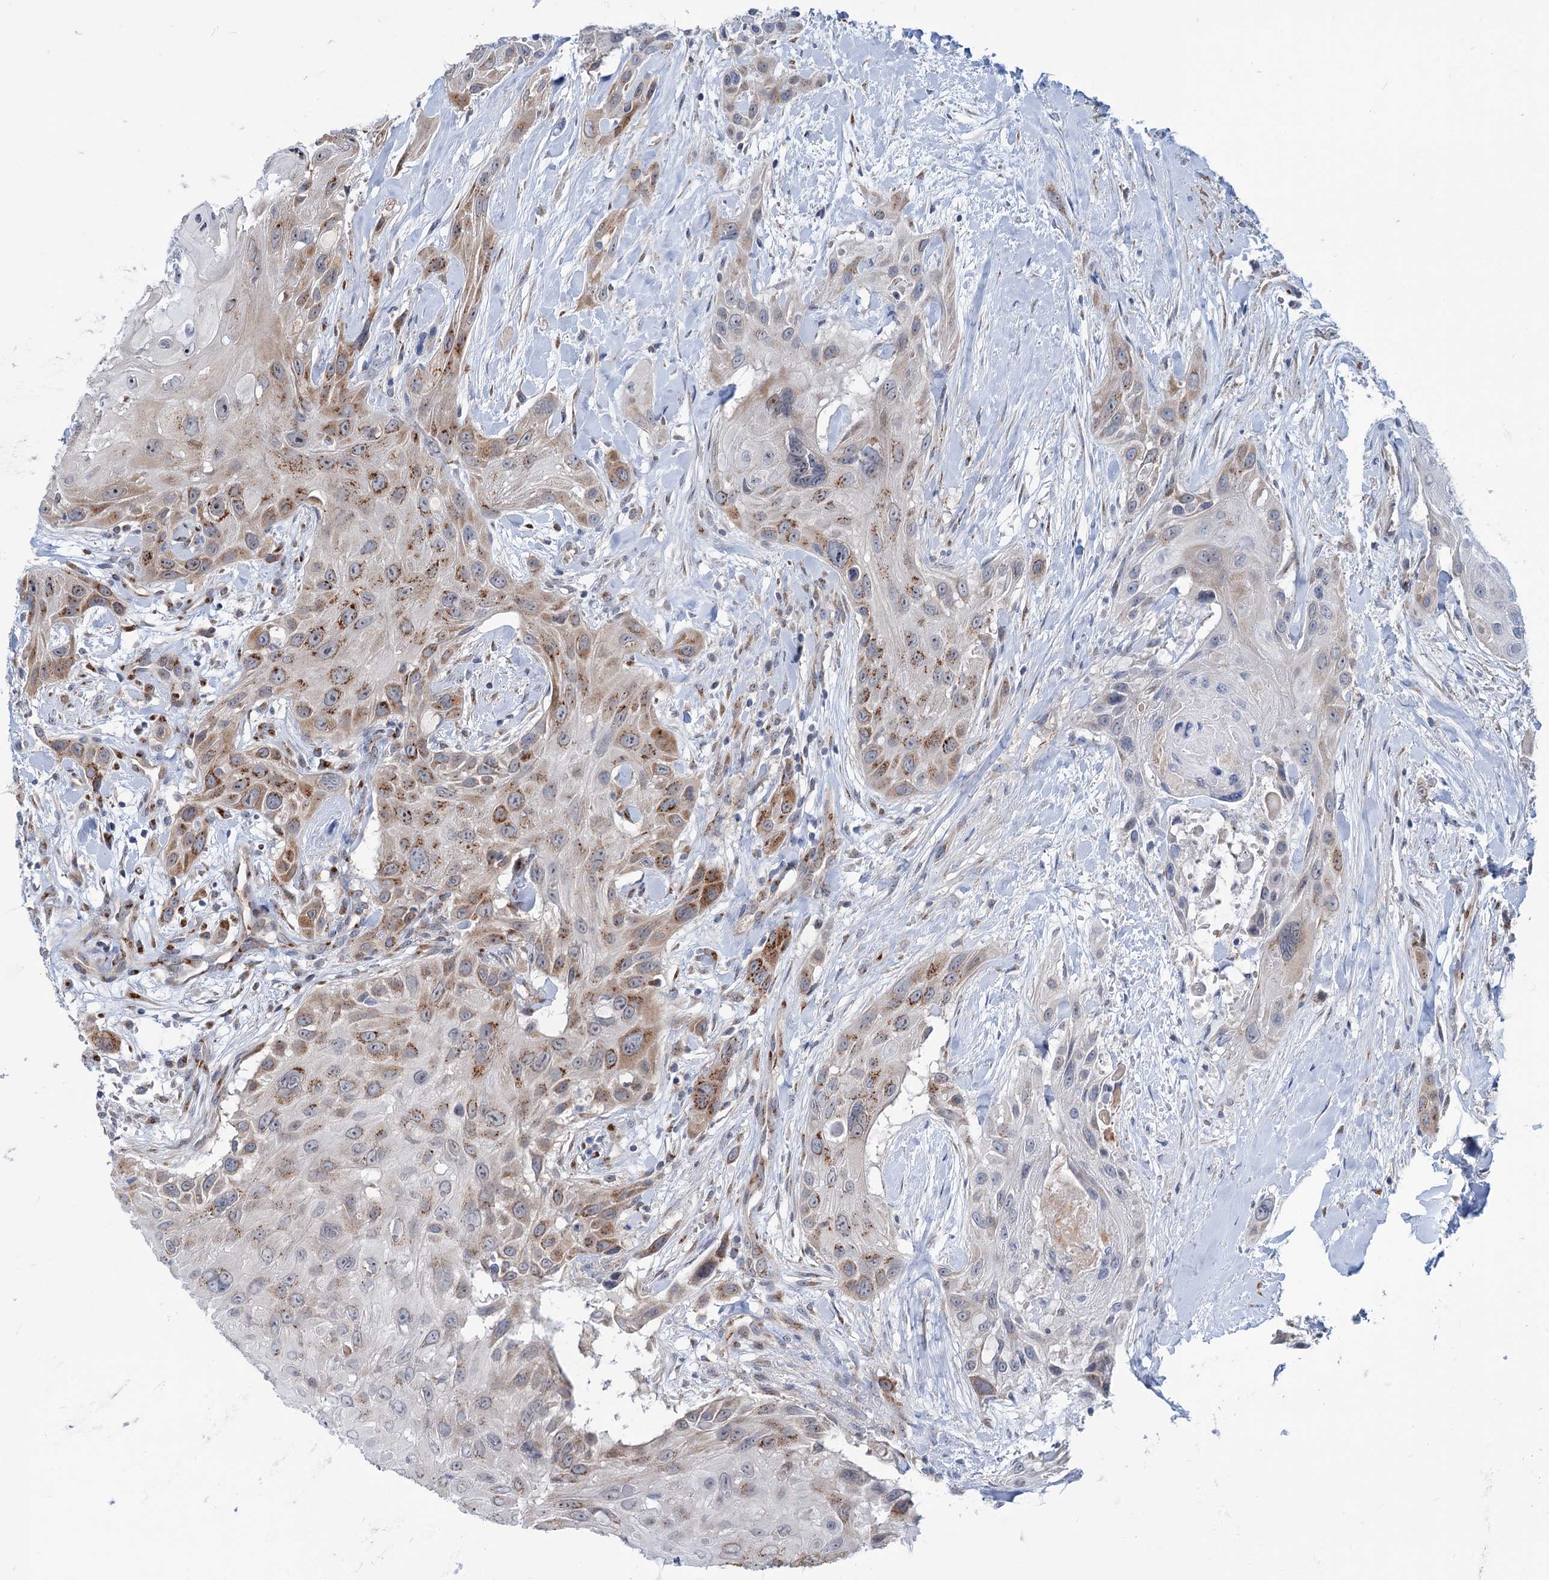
{"staining": {"intensity": "moderate", "quantity": ">75%", "location": "cytoplasmic/membranous"}, "tissue": "head and neck cancer", "cell_type": "Tumor cells", "image_type": "cancer", "snomed": [{"axis": "morphology", "description": "Squamous cell carcinoma, NOS"}, {"axis": "topography", "description": "Head-Neck"}], "caption": "A brown stain highlights moderate cytoplasmic/membranous expression of a protein in head and neck squamous cell carcinoma tumor cells. The staining is performed using DAB (3,3'-diaminobenzidine) brown chromogen to label protein expression. The nuclei are counter-stained blue using hematoxylin.", "gene": "ELP4", "patient": {"sex": "male", "age": 81}}